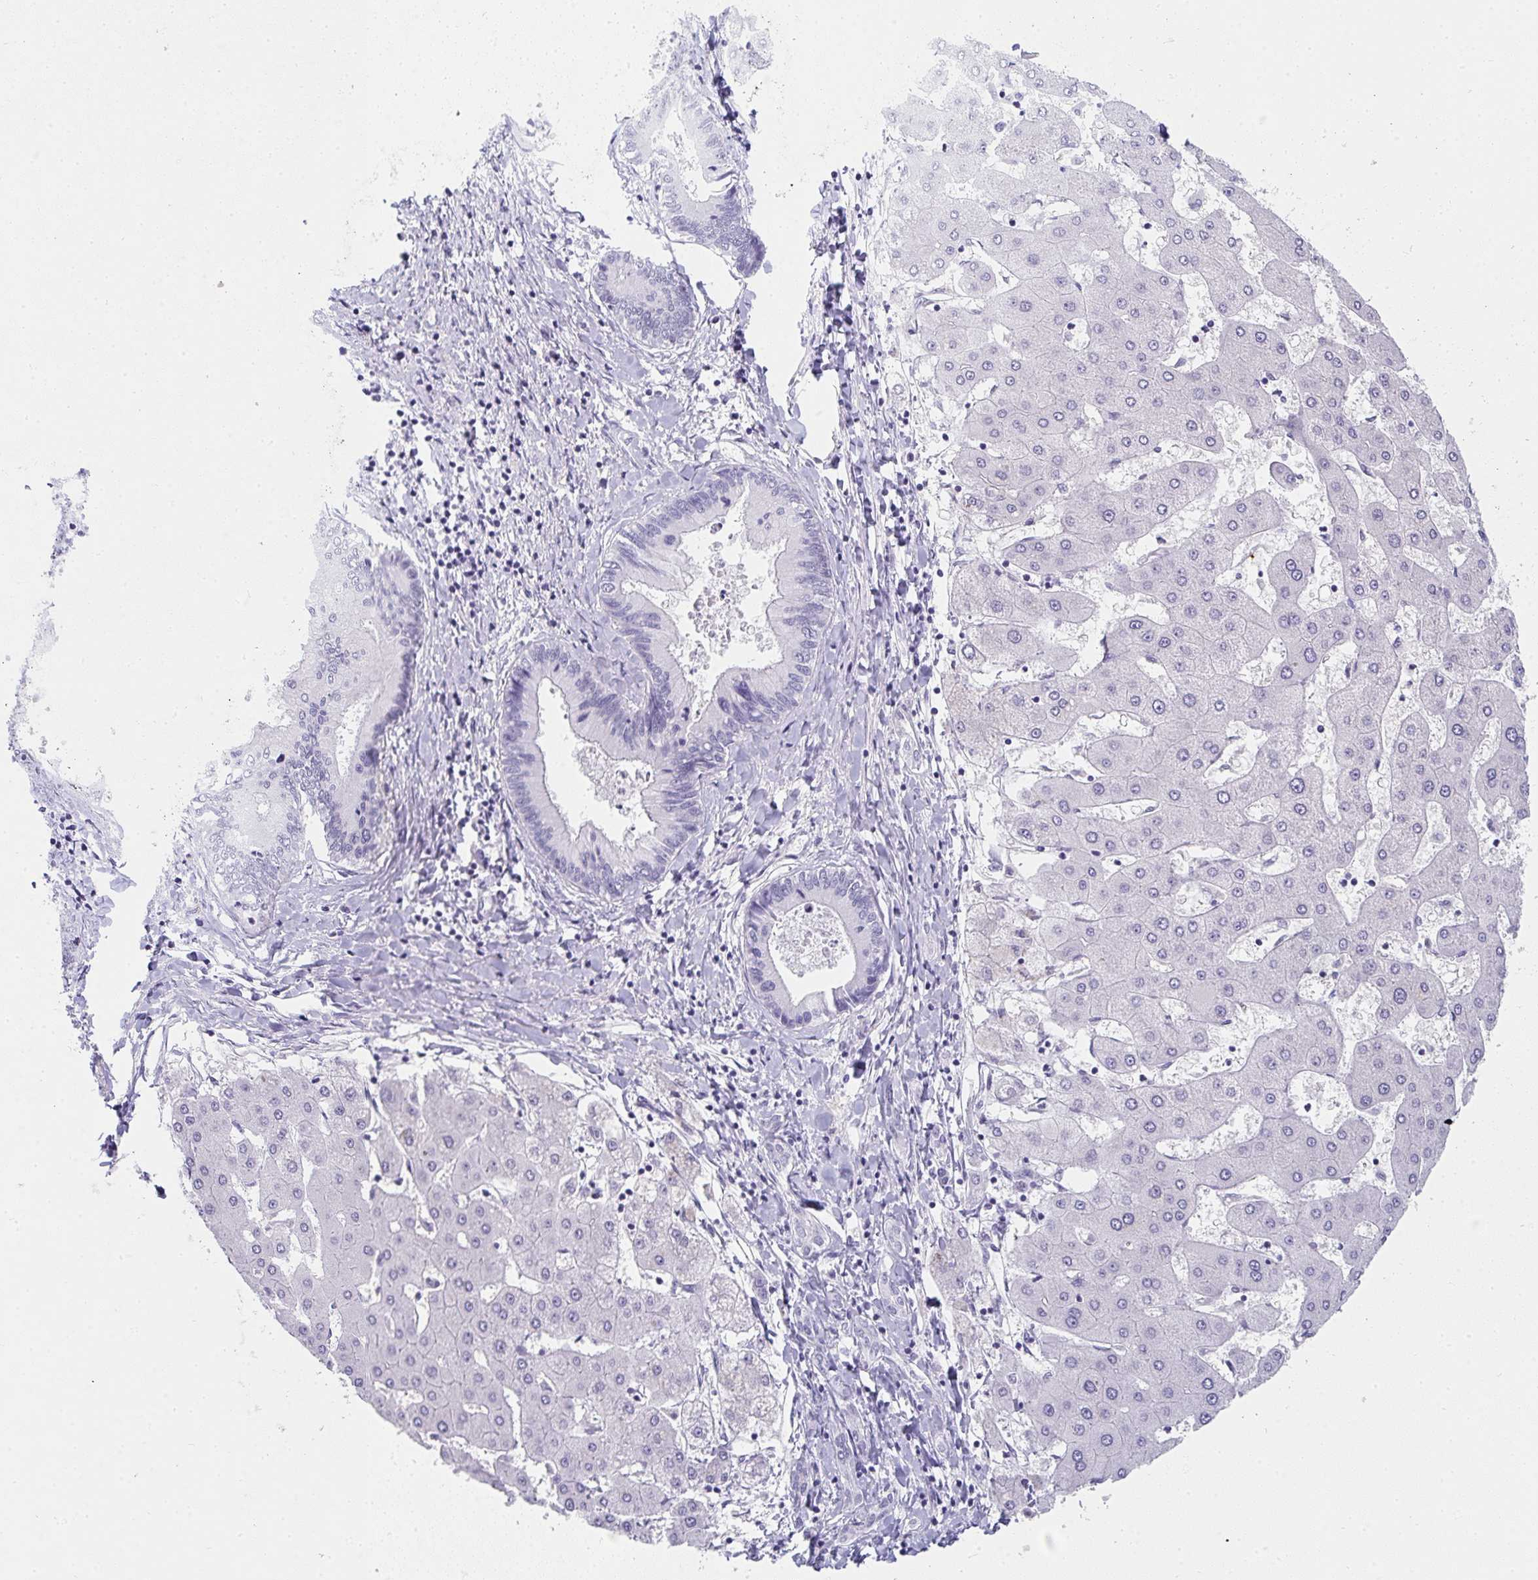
{"staining": {"intensity": "negative", "quantity": "none", "location": "none"}, "tissue": "liver cancer", "cell_type": "Tumor cells", "image_type": "cancer", "snomed": [{"axis": "morphology", "description": "Cholangiocarcinoma"}, {"axis": "topography", "description": "Liver"}], "caption": "Tumor cells show no significant protein positivity in cholangiocarcinoma (liver). (Immunohistochemistry (ihc), brightfield microscopy, high magnification).", "gene": "PRND", "patient": {"sex": "male", "age": 66}}